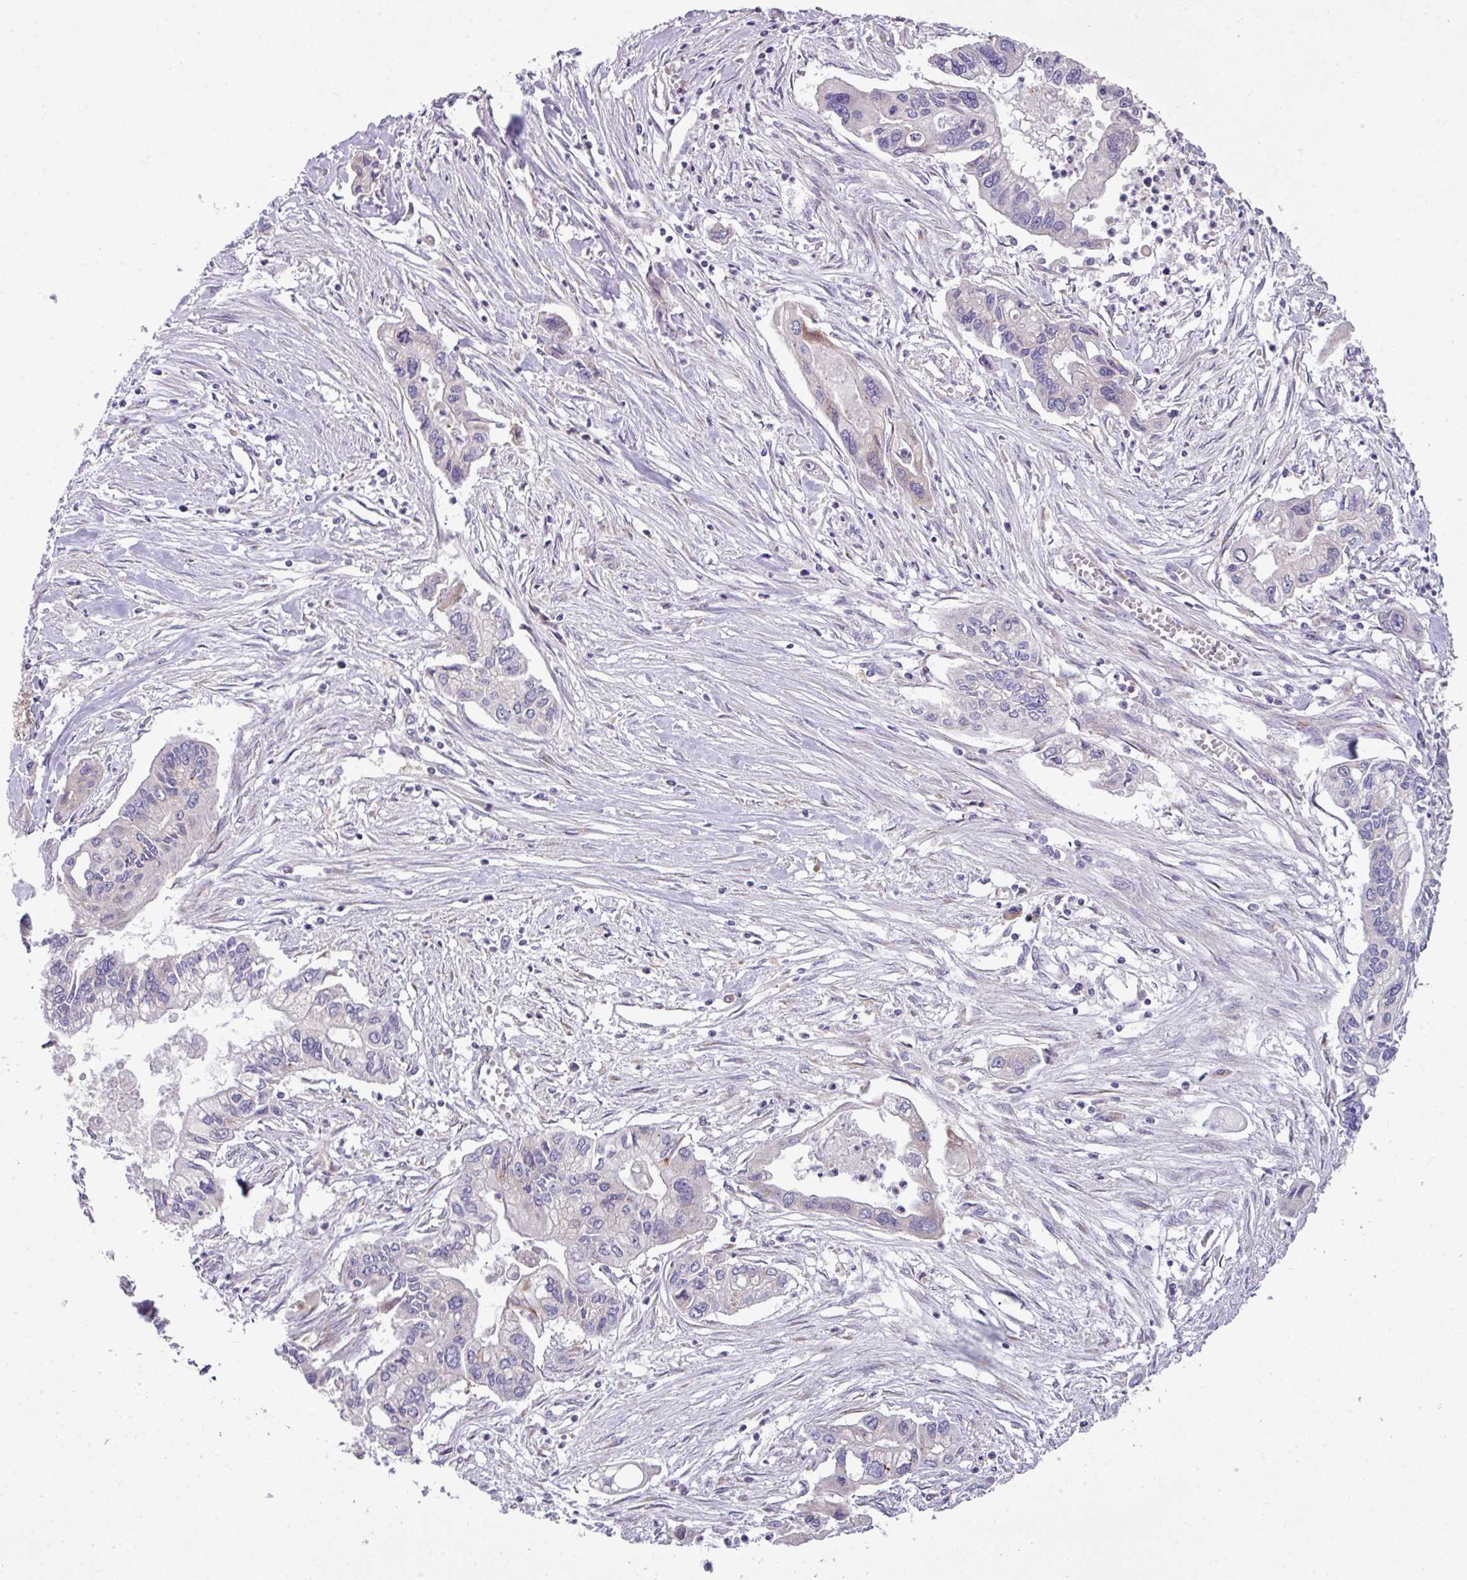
{"staining": {"intensity": "negative", "quantity": "none", "location": "none"}, "tissue": "pancreatic cancer", "cell_type": "Tumor cells", "image_type": "cancer", "snomed": [{"axis": "morphology", "description": "Adenocarcinoma, NOS"}, {"axis": "topography", "description": "Pancreas"}], "caption": "This is an IHC histopathology image of pancreatic adenocarcinoma. There is no expression in tumor cells.", "gene": "VTI1A", "patient": {"sex": "male", "age": 62}}